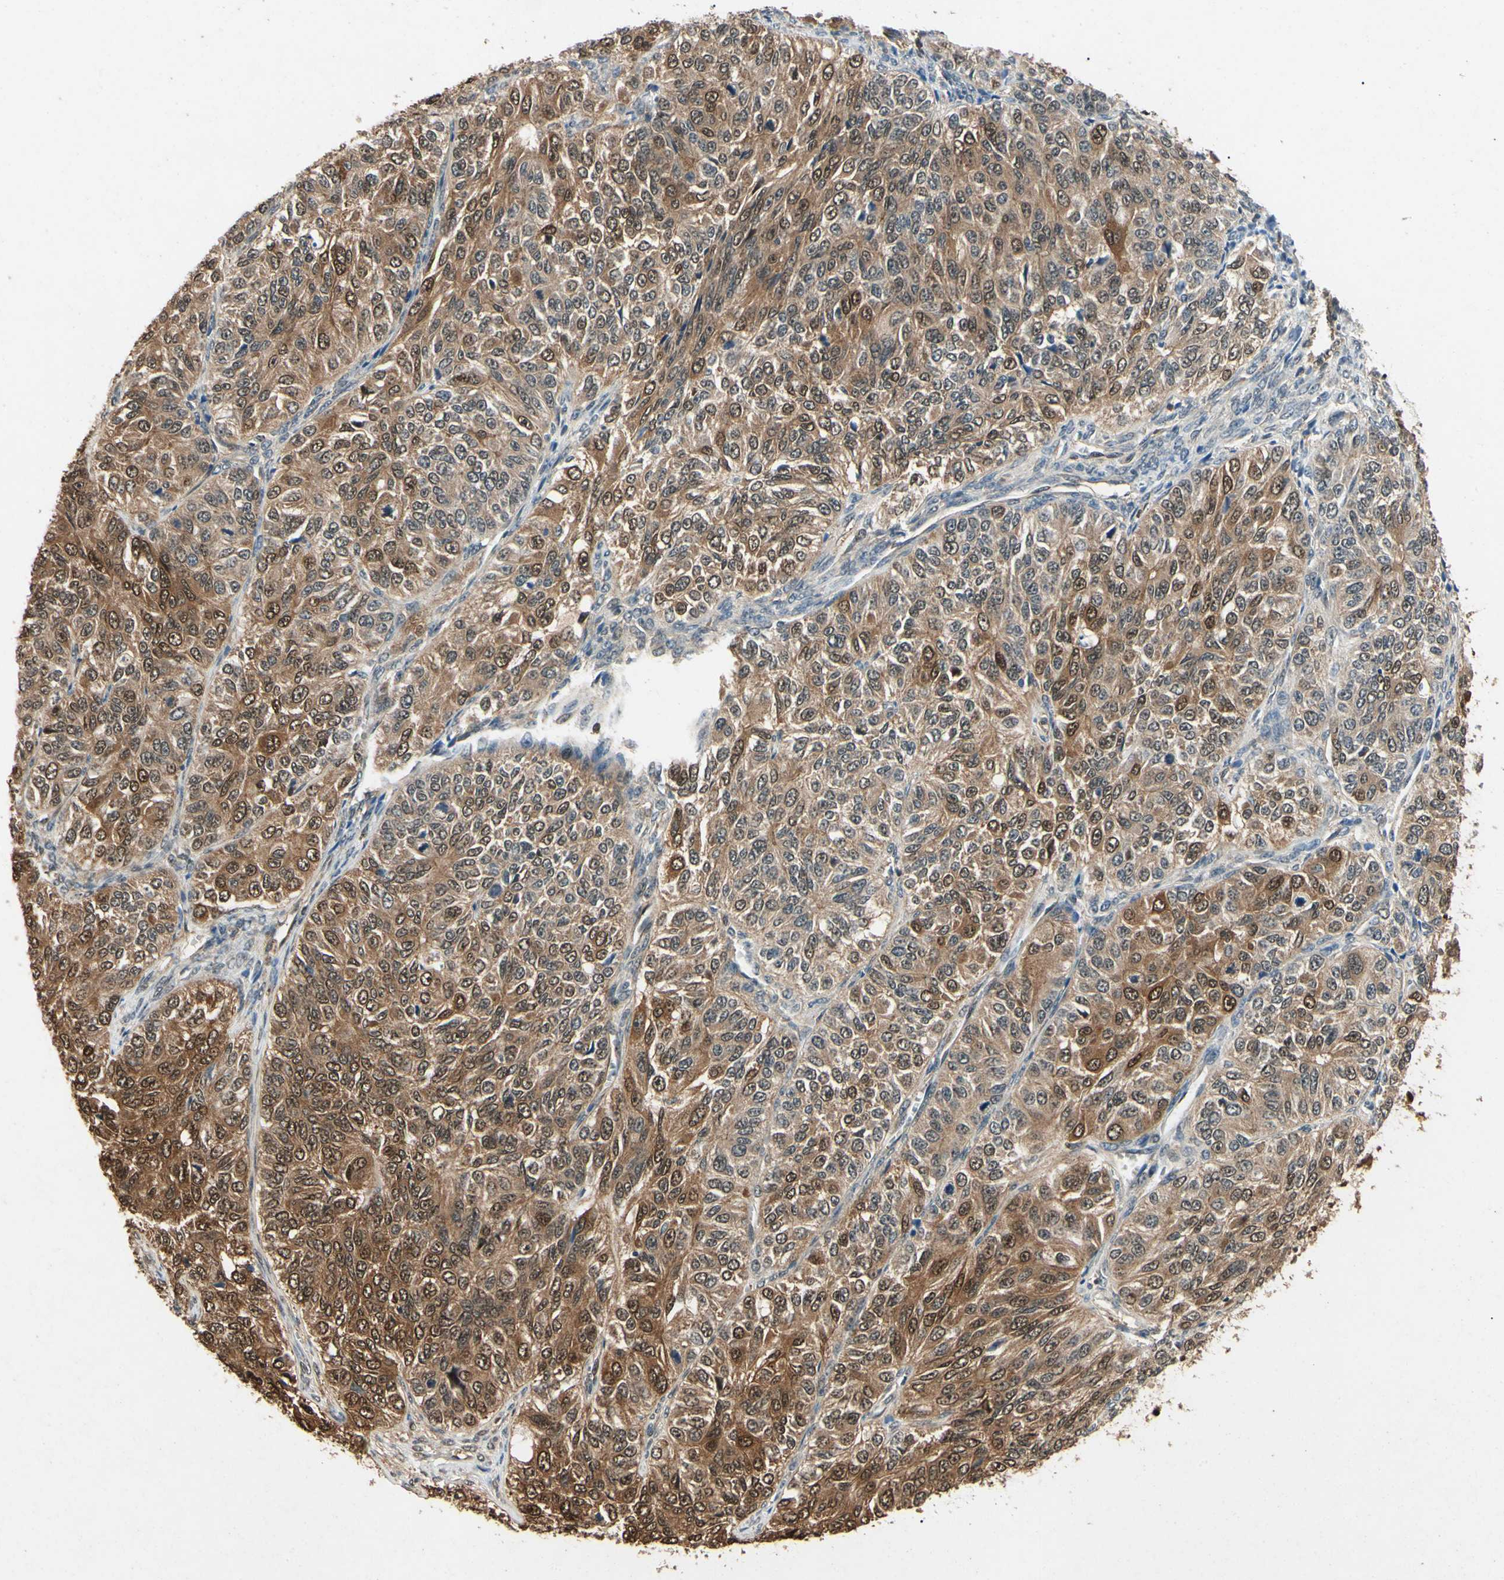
{"staining": {"intensity": "moderate", "quantity": ">75%", "location": "cytoplasmic/membranous"}, "tissue": "ovarian cancer", "cell_type": "Tumor cells", "image_type": "cancer", "snomed": [{"axis": "morphology", "description": "Carcinoma, endometroid"}, {"axis": "topography", "description": "Ovary"}], "caption": "DAB (3,3'-diaminobenzidine) immunohistochemical staining of ovarian cancer (endometroid carcinoma) shows moderate cytoplasmic/membranous protein positivity in about >75% of tumor cells.", "gene": "YWHAQ", "patient": {"sex": "female", "age": 51}}